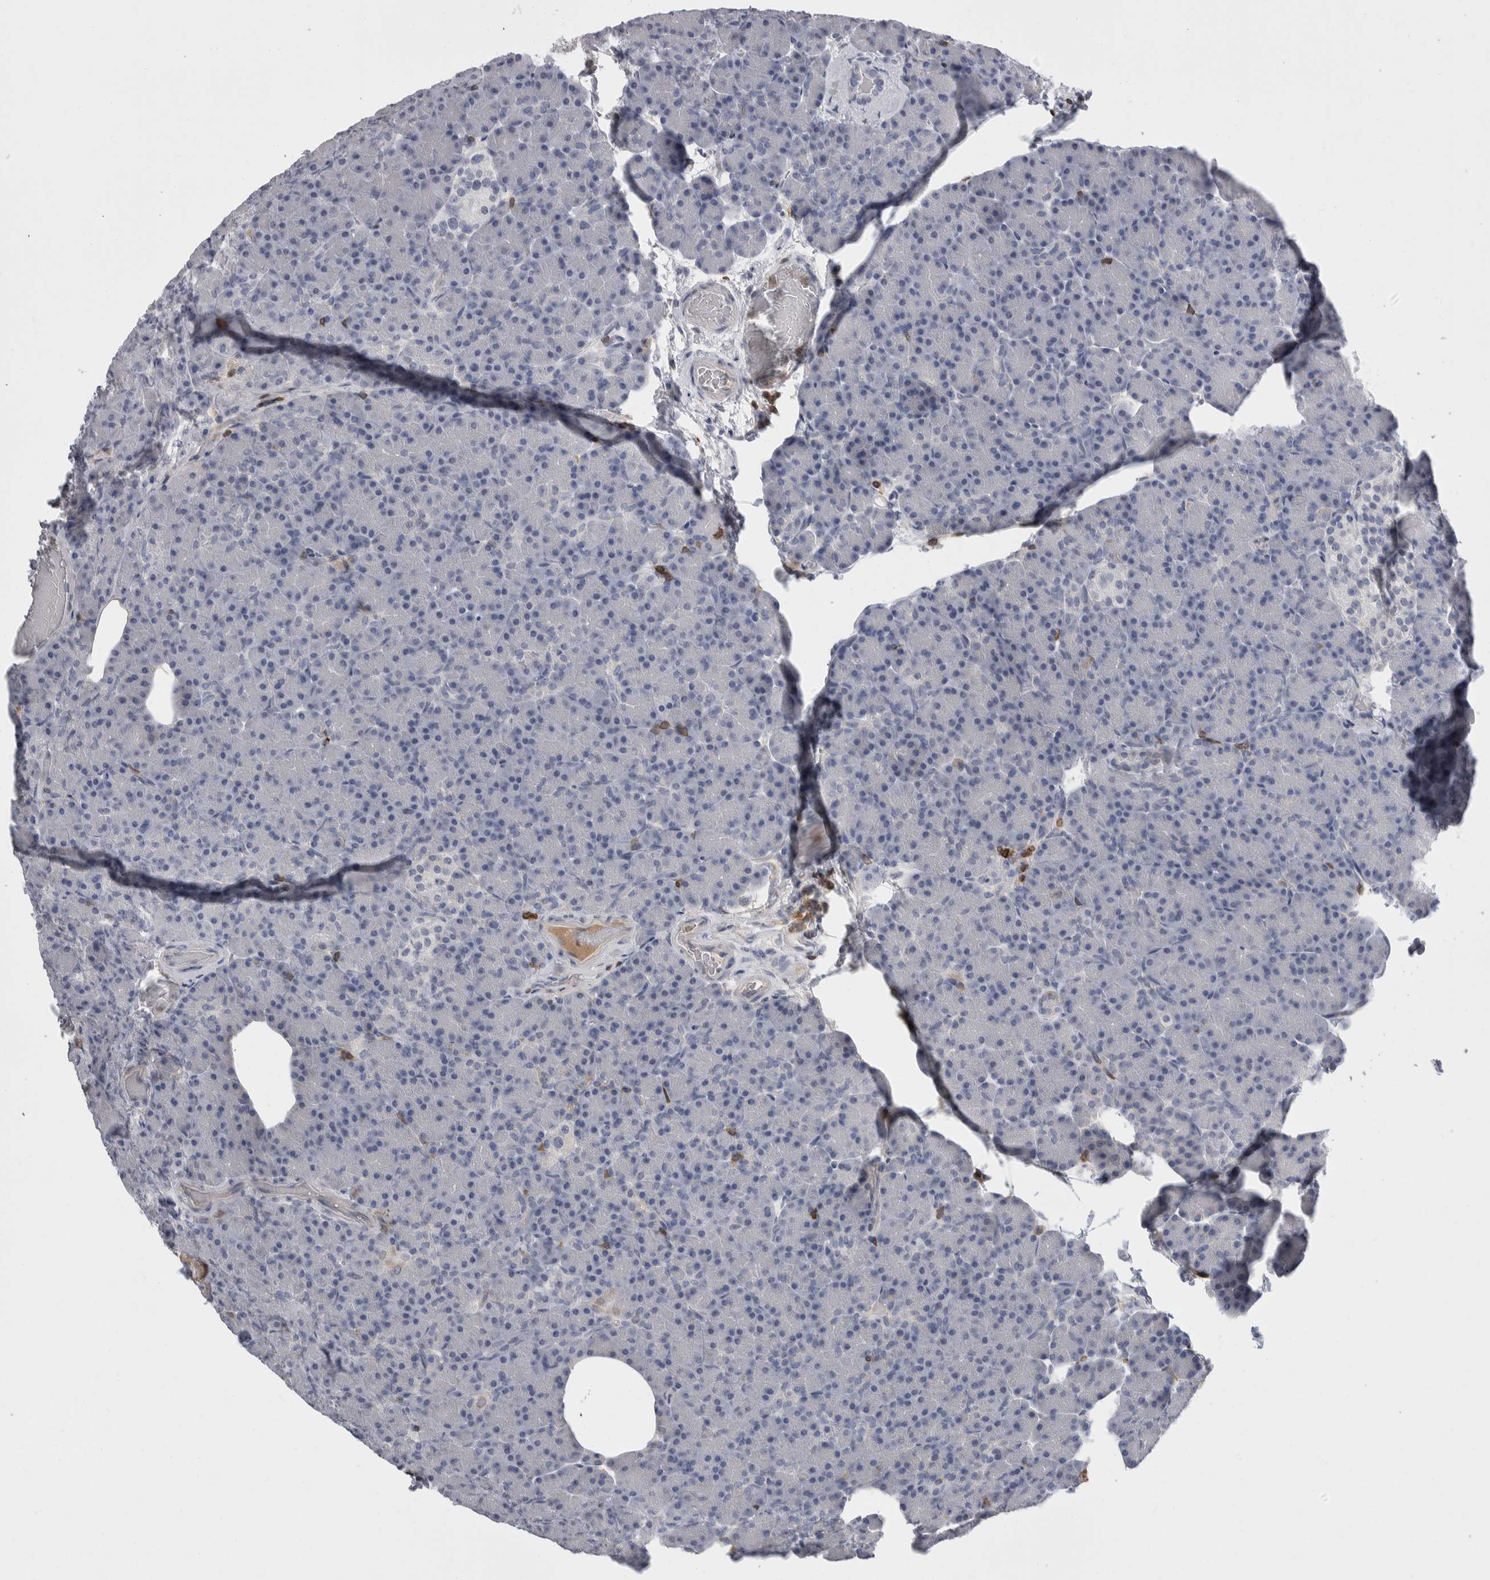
{"staining": {"intensity": "negative", "quantity": "none", "location": "none"}, "tissue": "pancreas", "cell_type": "Exocrine glandular cells", "image_type": "normal", "snomed": [{"axis": "morphology", "description": "Normal tissue, NOS"}, {"axis": "topography", "description": "Pancreas"}], "caption": "Benign pancreas was stained to show a protein in brown. There is no significant positivity in exocrine glandular cells. (DAB (3,3'-diaminobenzidine) immunohistochemistry (IHC) with hematoxylin counter stain).", "gene": "CEP295NL", "patient": {"sex": "female", "age": 43}}